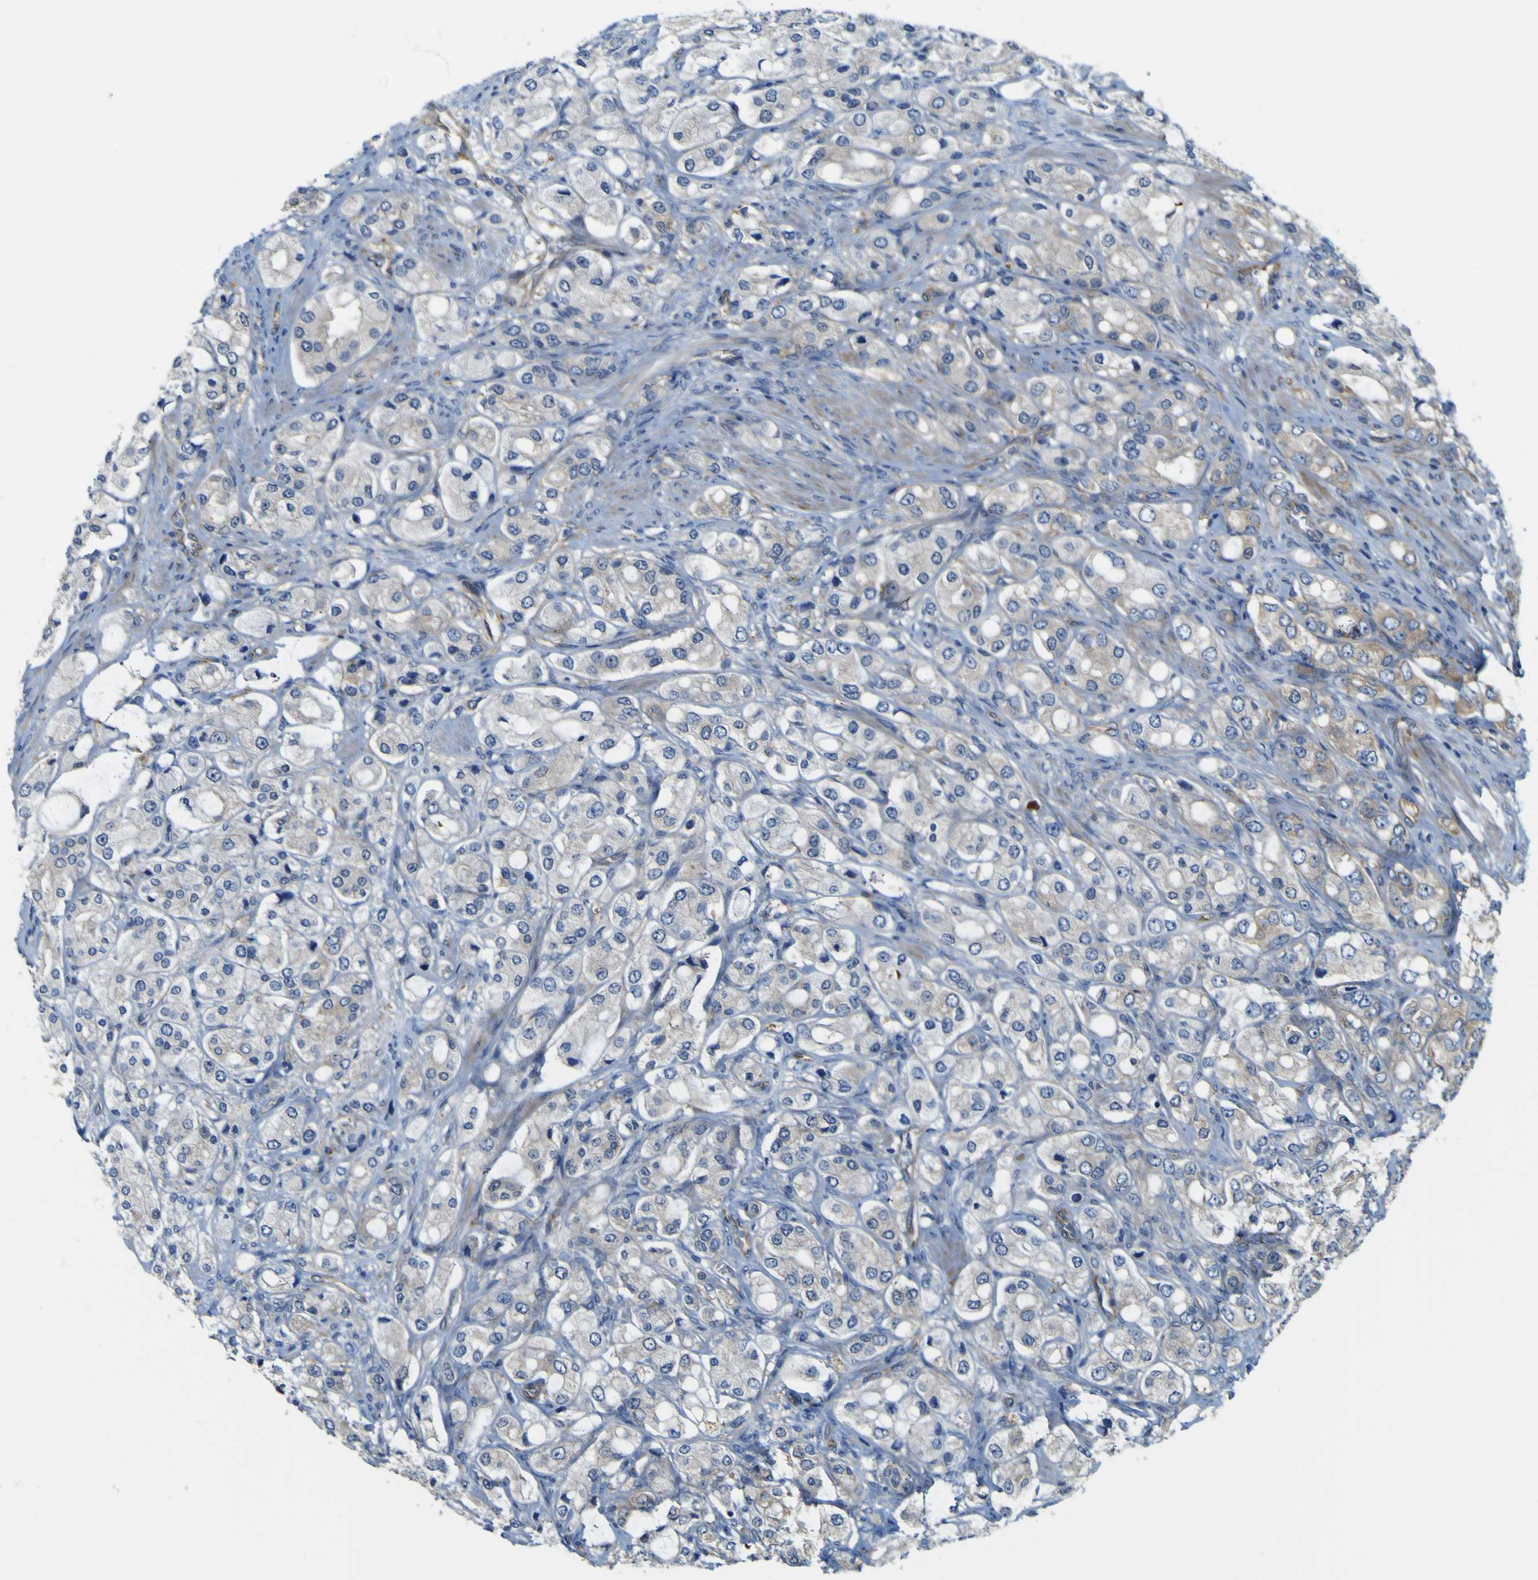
{"staining": {"intensity": "weak", "quantity": "<25%", "location": "cytoplasmic/membranous"}, "tissue": "prostate cancer", "cell_type": "Tumor cells", "image_type": "cancer", "snomed": [{"axis": "morphology", "description": "Adenocarcinoma, High grade"}, {"axis": "topography", "description": "Prostate"}], "caption": "Immunohistochemistry (IHC) histopathology image of prostate cancer (high-grade adenocarcinoma) stained for a protein (brown), which shows no staining in tumor cells.", "gene": "JPH1", "patient": {"sex": "male", "age": 65}}